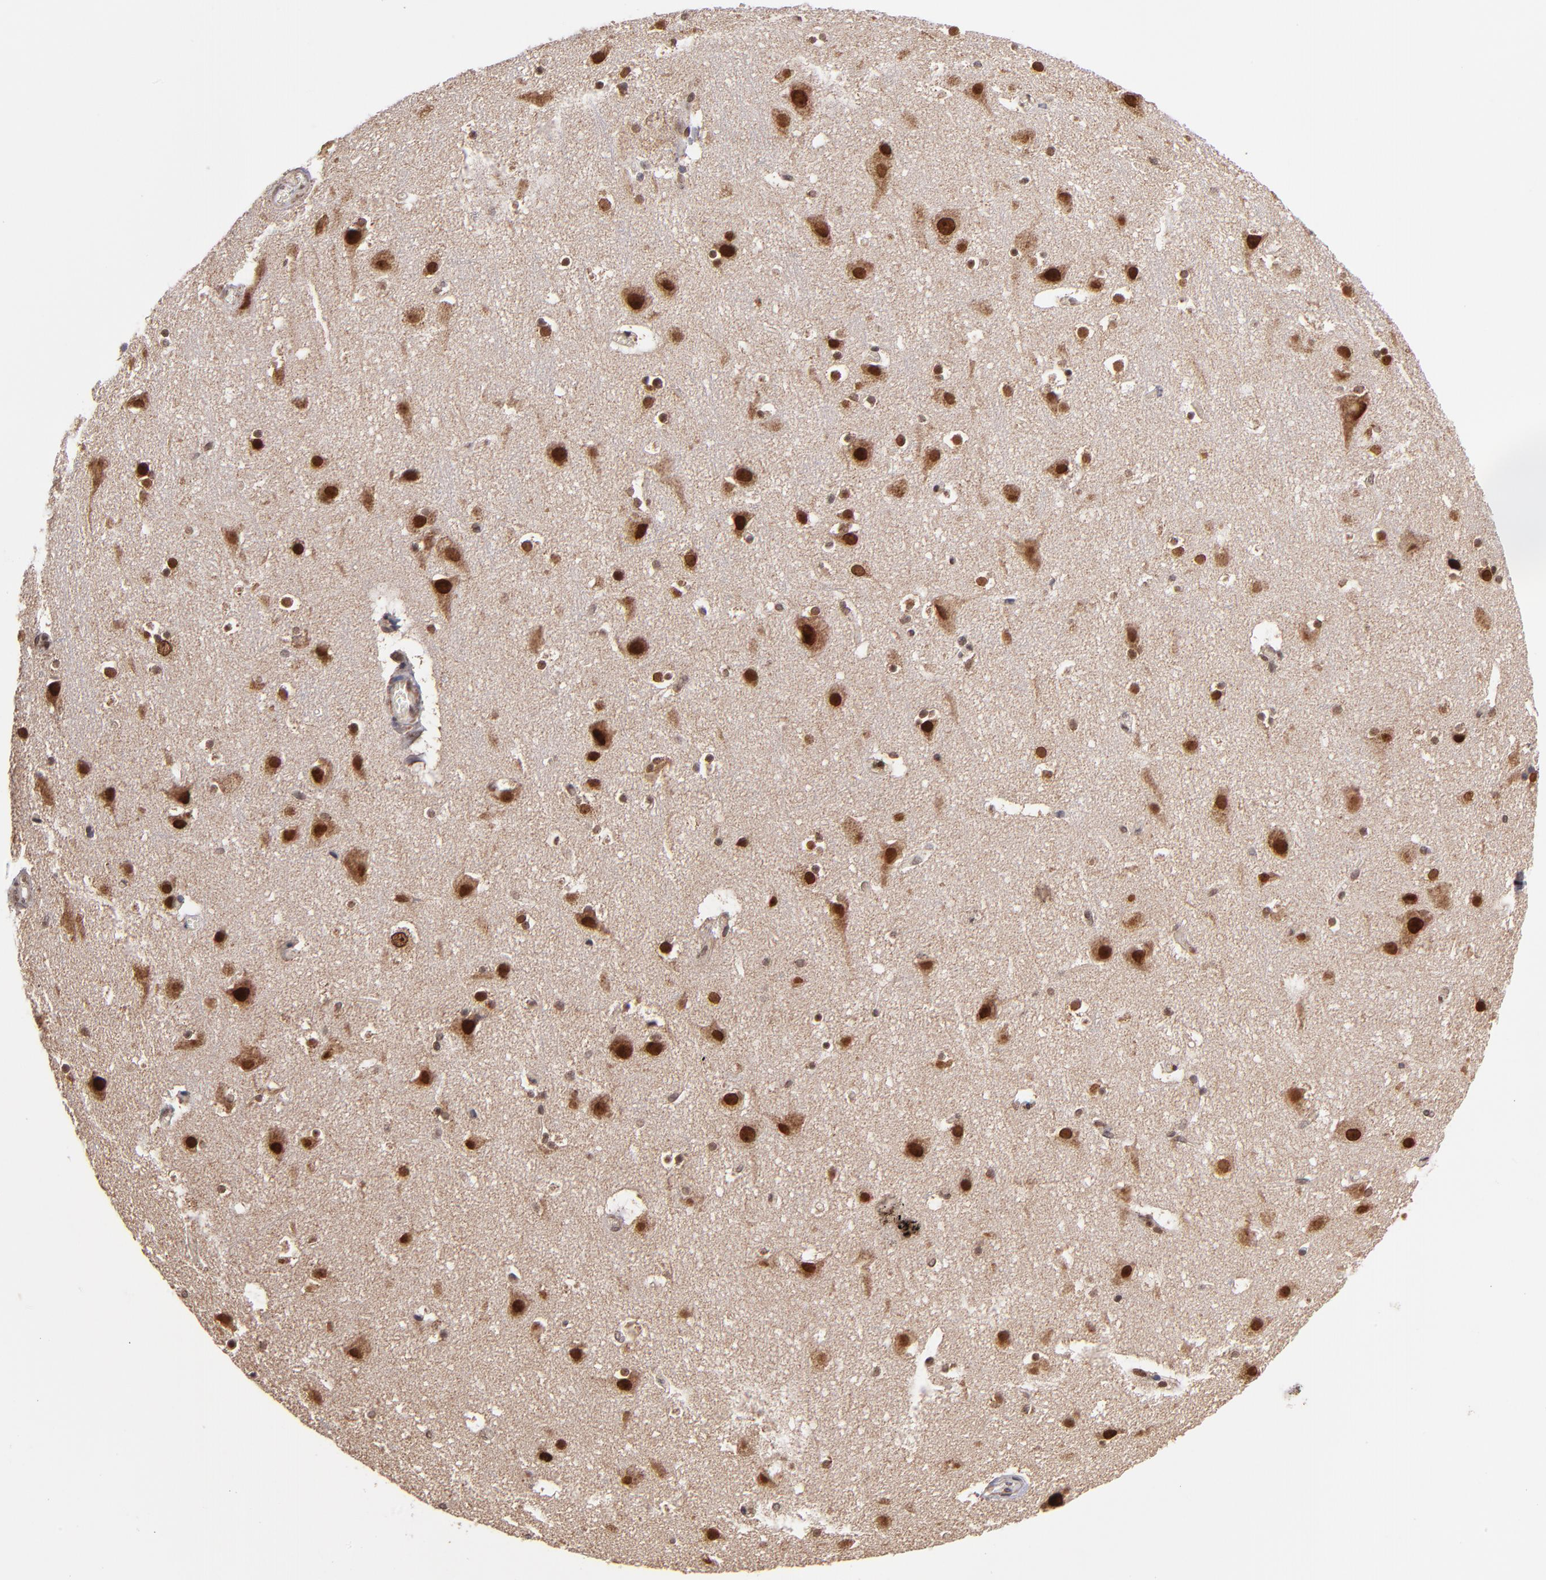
{"staining": {"intensity": "moderate", "quantity": ">75%", "location": "nuclear"}, "tissue": "cerebral cortex", "cell_type": "Endothelial cells", "image_type": "normal", "snomed": [{"axis": "morphology", "description": "Normal tissue, NOS"}, {"axis": "topography", "description": "Cerebral cortex"}], "caption": "Endothelial cells display moderate nuclear staining in approximately >75% of cells in unremarkable cerebral cortex.", "gene": "TOP1MT", "patient": {"sex": "male", "age": 45}}